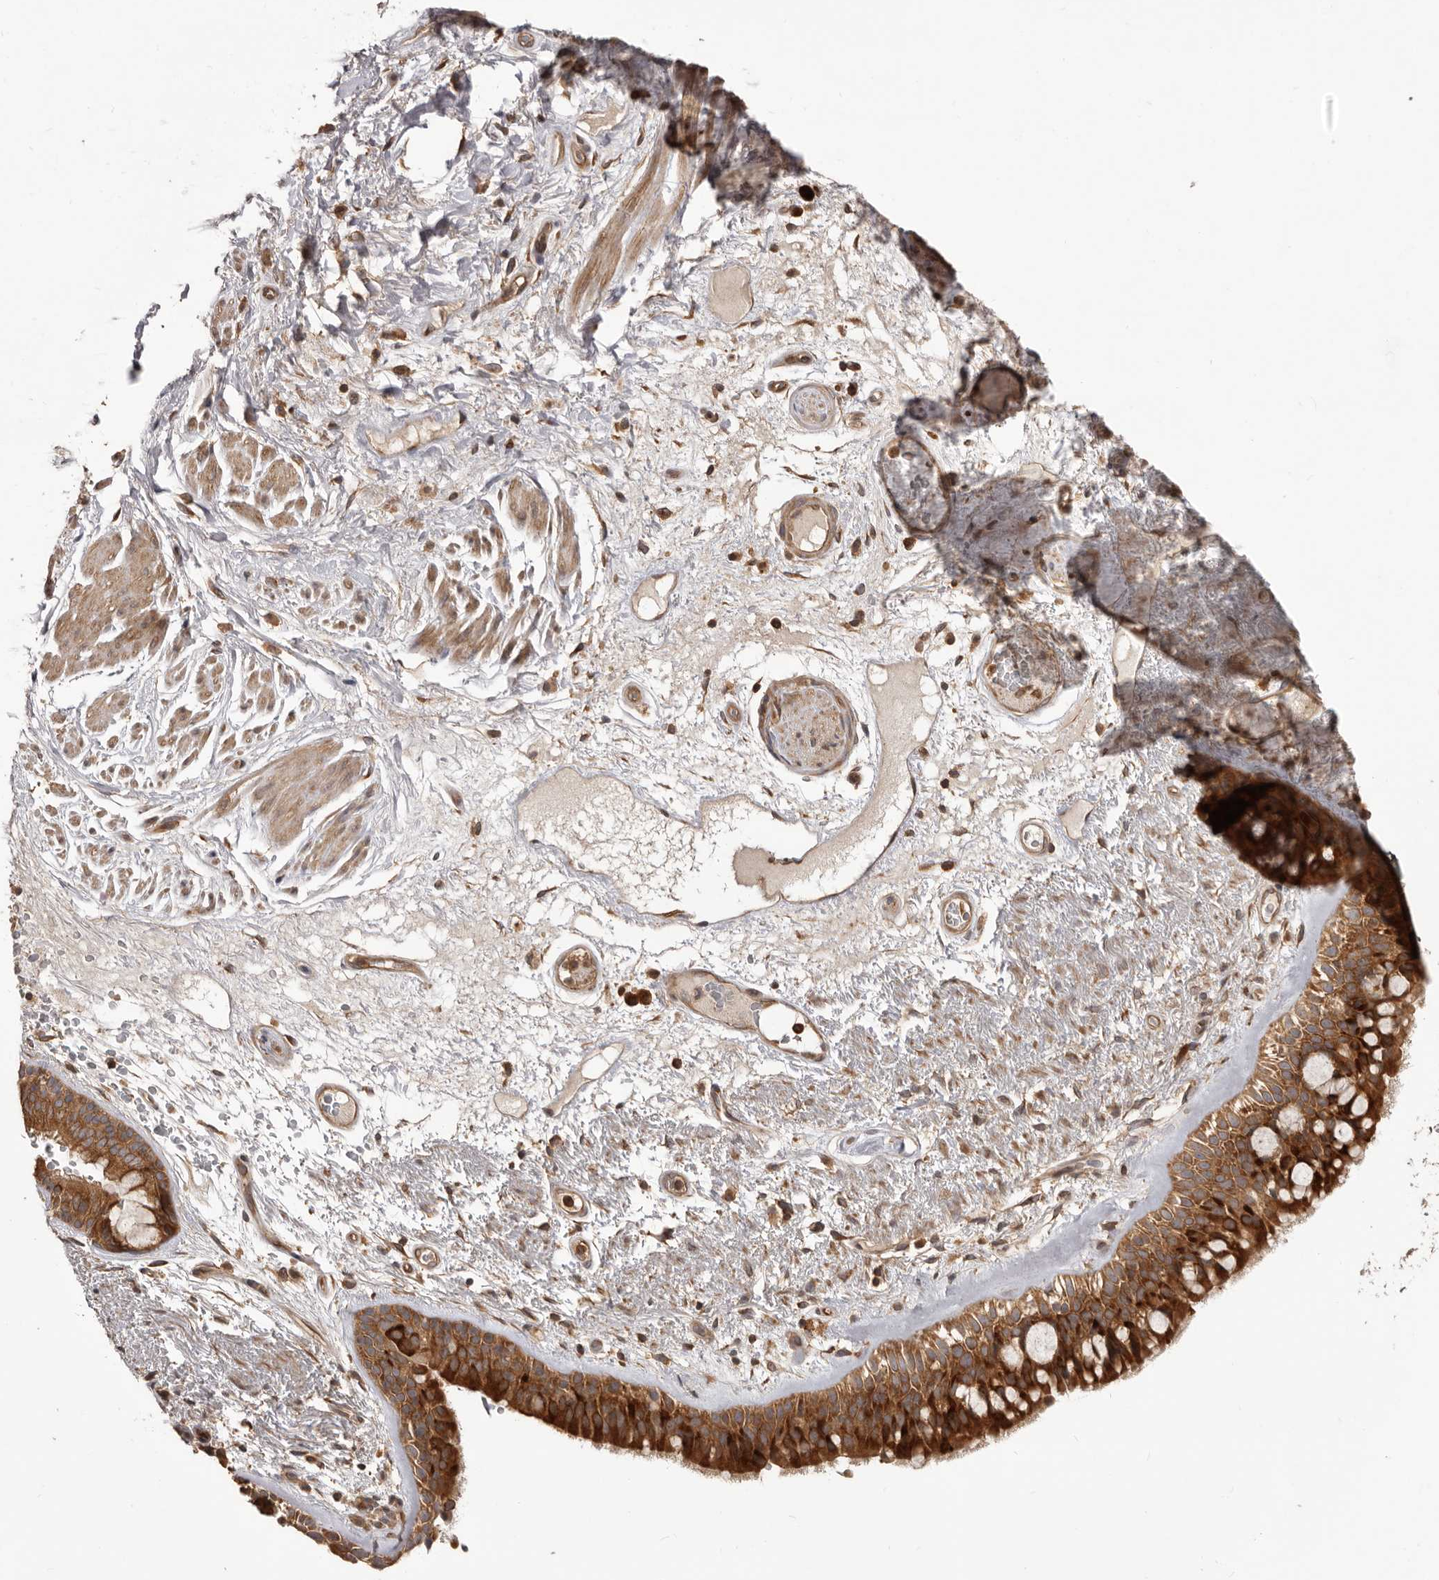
{"staining": {"intensity": "strong", "quantity": ">75%", "location": "cytoplasmic/membranous"}, "tissue": "bronchus", "cell_type": "Respiratory epithelial cells", "image_type": "normal", "snomed": [{"axis": "morphology", "description": "Normal tissue, NOS"}, {"axis": "morphology", "description": "Squamous cell carcinoma, NOS"}, {"axis": "topography", "description": "Lymph node"}, {"axis": "topography", "description": "Bronchus"}, {"axis": "topography", "description": "Lung"}], "caption": "Immunohistochemical staining of unremarkable bronchus reveals strong cytoplasmic/membranous protein expression in approximately >75% of respiratory epithelial cells. The staining was performed using DAB to visualize the protein expression in brown, while the nuclei were stained in blue with hematoxylin (Magnification: 20x).", "gene": "HBS1L", "patient": {"sex": "male", "age": 66}}